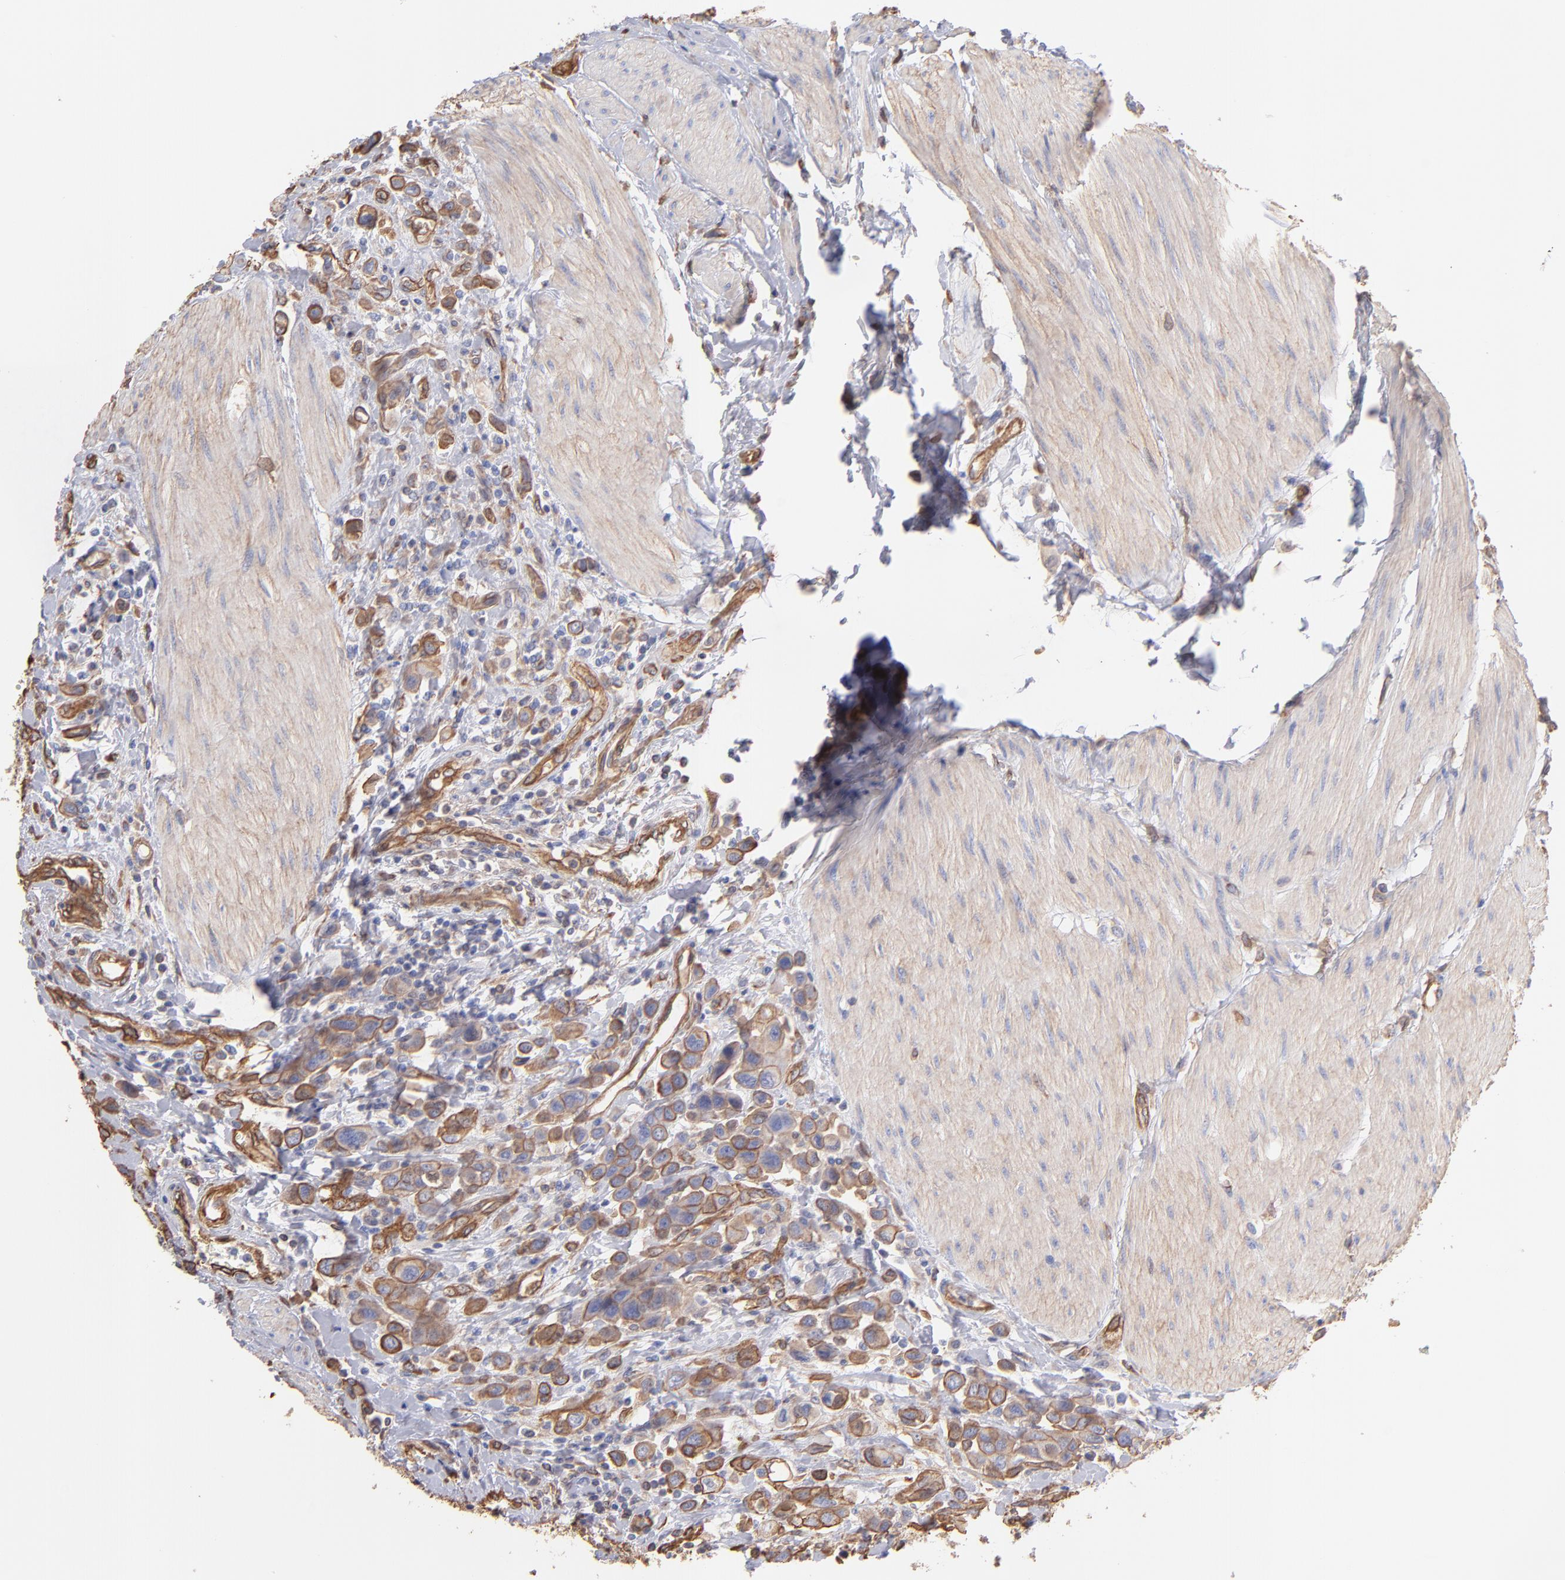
{"staining": {"intensity": "strong", "quantity": ">75%", "location": "cytoplasmic/membranous"}, "tissue": "urothelial cancer", "cell_type": "Tumor cells", "image_type": "cancer", "snomed": [{"axis": "morphology", "description": "Urothelial carcinoma, High grade"}, {"axis": "topography", "description": "Urinary bladder"}], "caption": "Protein staining displays strong cytoplasmic/membranous staining in approximately >75% of tumor cells in urothelial carcinoma (high-grade).", "gene": "PLEC", "patient": {"sex": "male", "age": 50}}